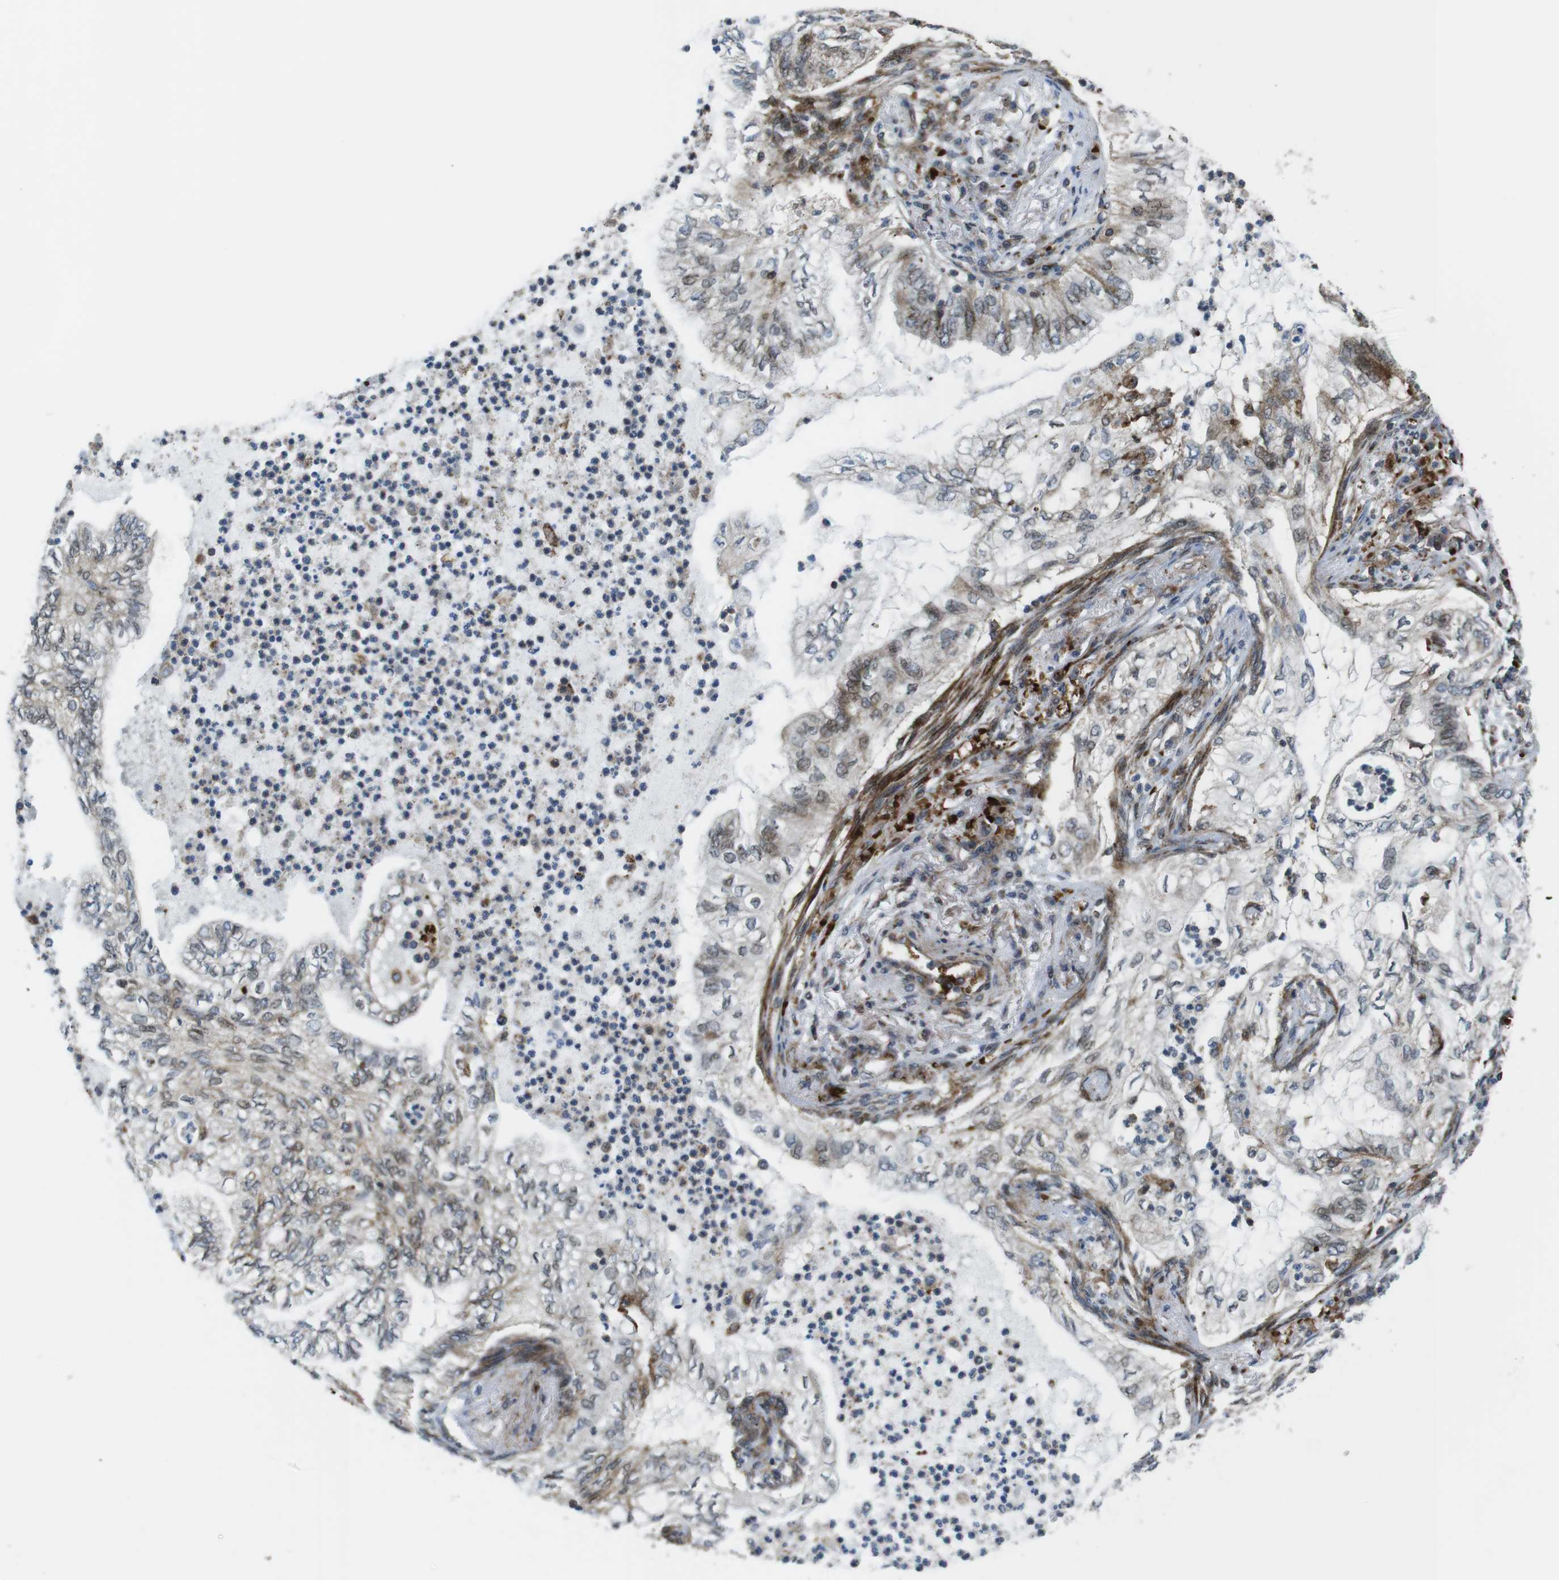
{"staining": {"intensity": "moderate", "quantity": "<25%", "location": "cytoplasmic/membranous"}, "tissue": "lung cancer", "cell_type": "Tumor cells", "image_type": "cancer", "snomed": [{"axis": "morphology", "description": "Normal tissue, NOS"}, {"axis": "morphology", "description": "Adenocarcinoma, NOS"}, {"axis": "topography", "description": "Bronchus"}, {"axis": "topography", "description": "Lung"}], "caption": "Immunohistochemical staining of human adenocarcinoma (lung) displays moderate cytoplasmic/membranous protein expression in approximately <25% of tumor cells.", "gene": "CUL7", "patient": {"sex": "female", "age": 70}}